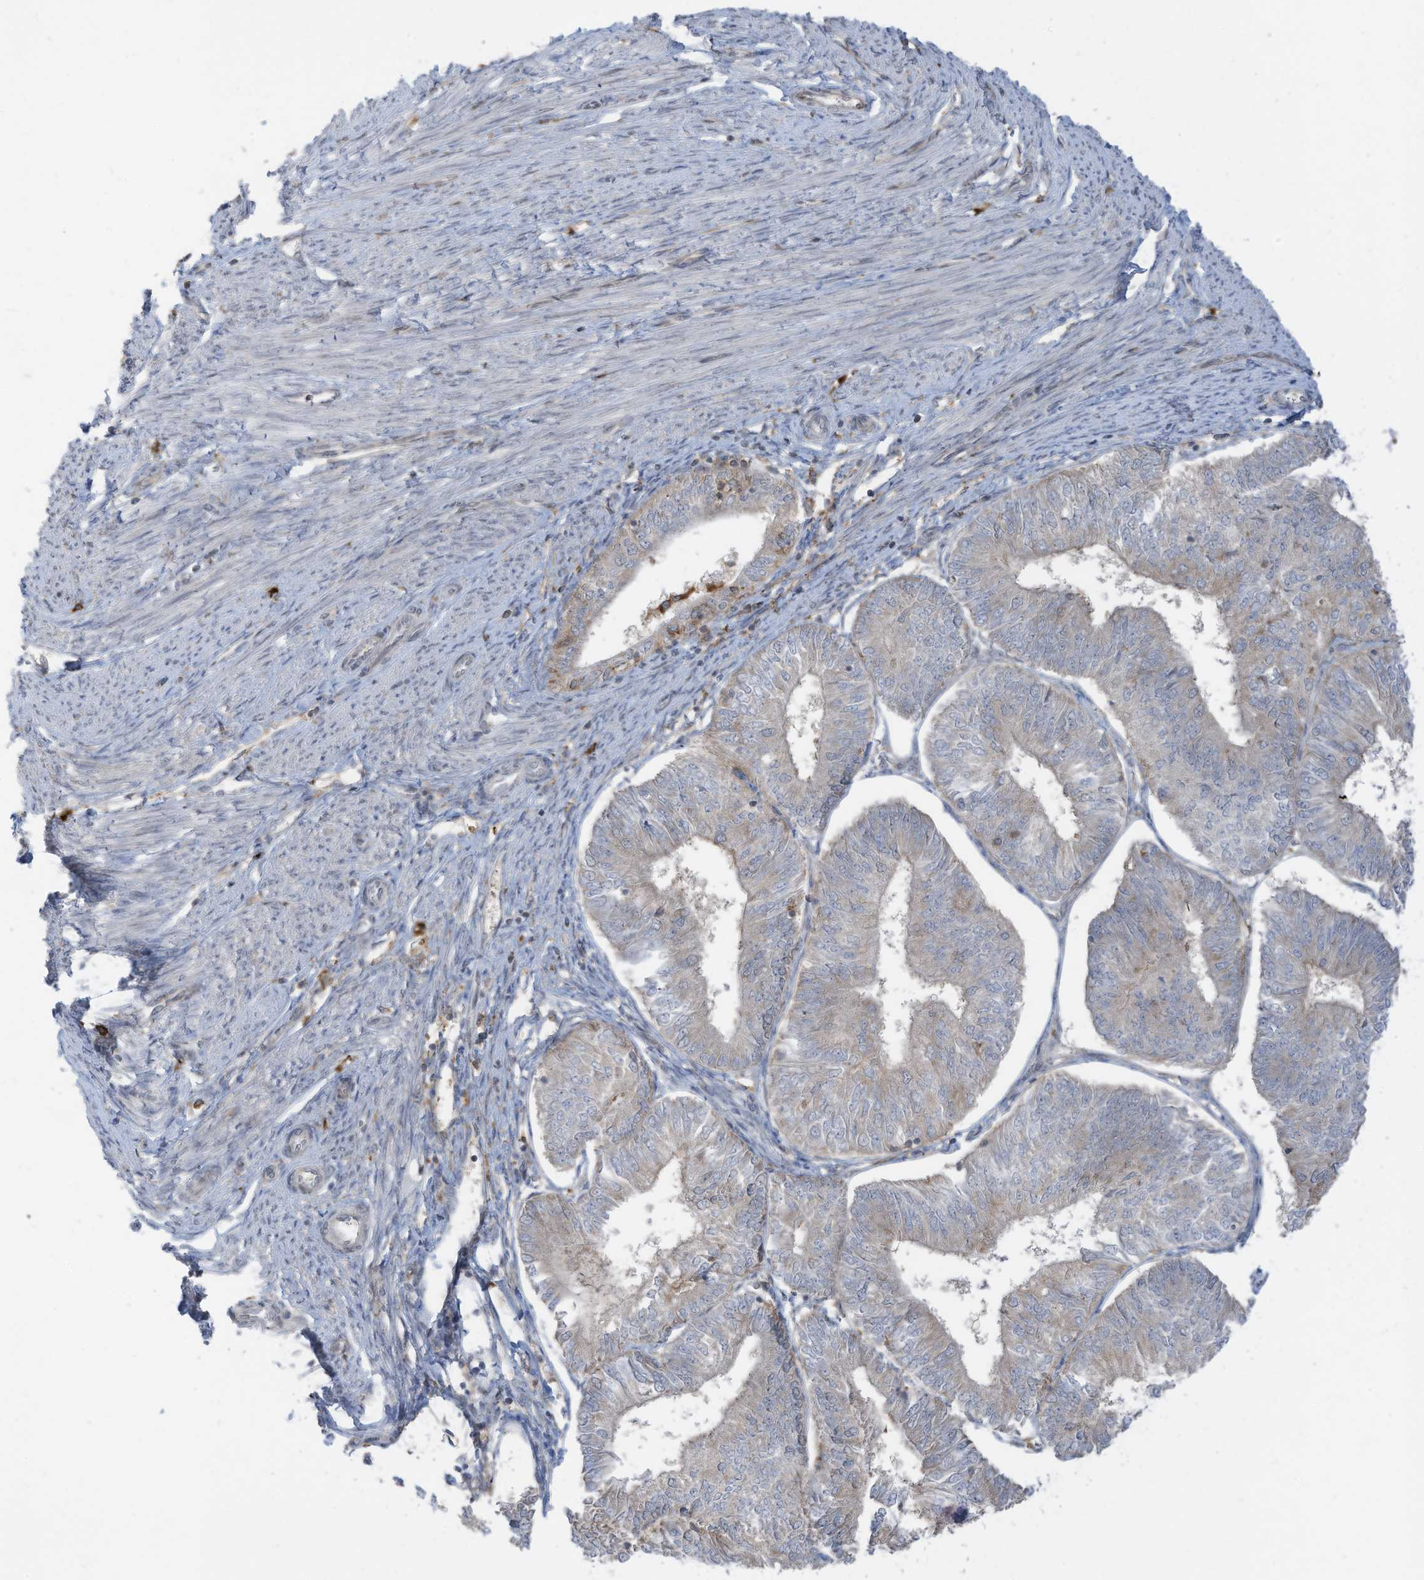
{"staining": {"intensity": "weak", "quantity": "<25%", "location": "cytoplasmic/membranous"}, "tissue": "endometrial cancer", "cell_type": "Tumor cells", "image_type": "cancer", "snomed": [{"axis": "morphology", "description": "Adenocarcinoma, NOS"}, {"axis": "topography", "description": "Endometrium"}], "caption": "Immunohistochemistry (IHC) of endometrial cancer exhibits no positivity in tumor cells.", "gene": "DZIP3", "patient": {"sex": "female", "age": 58}}